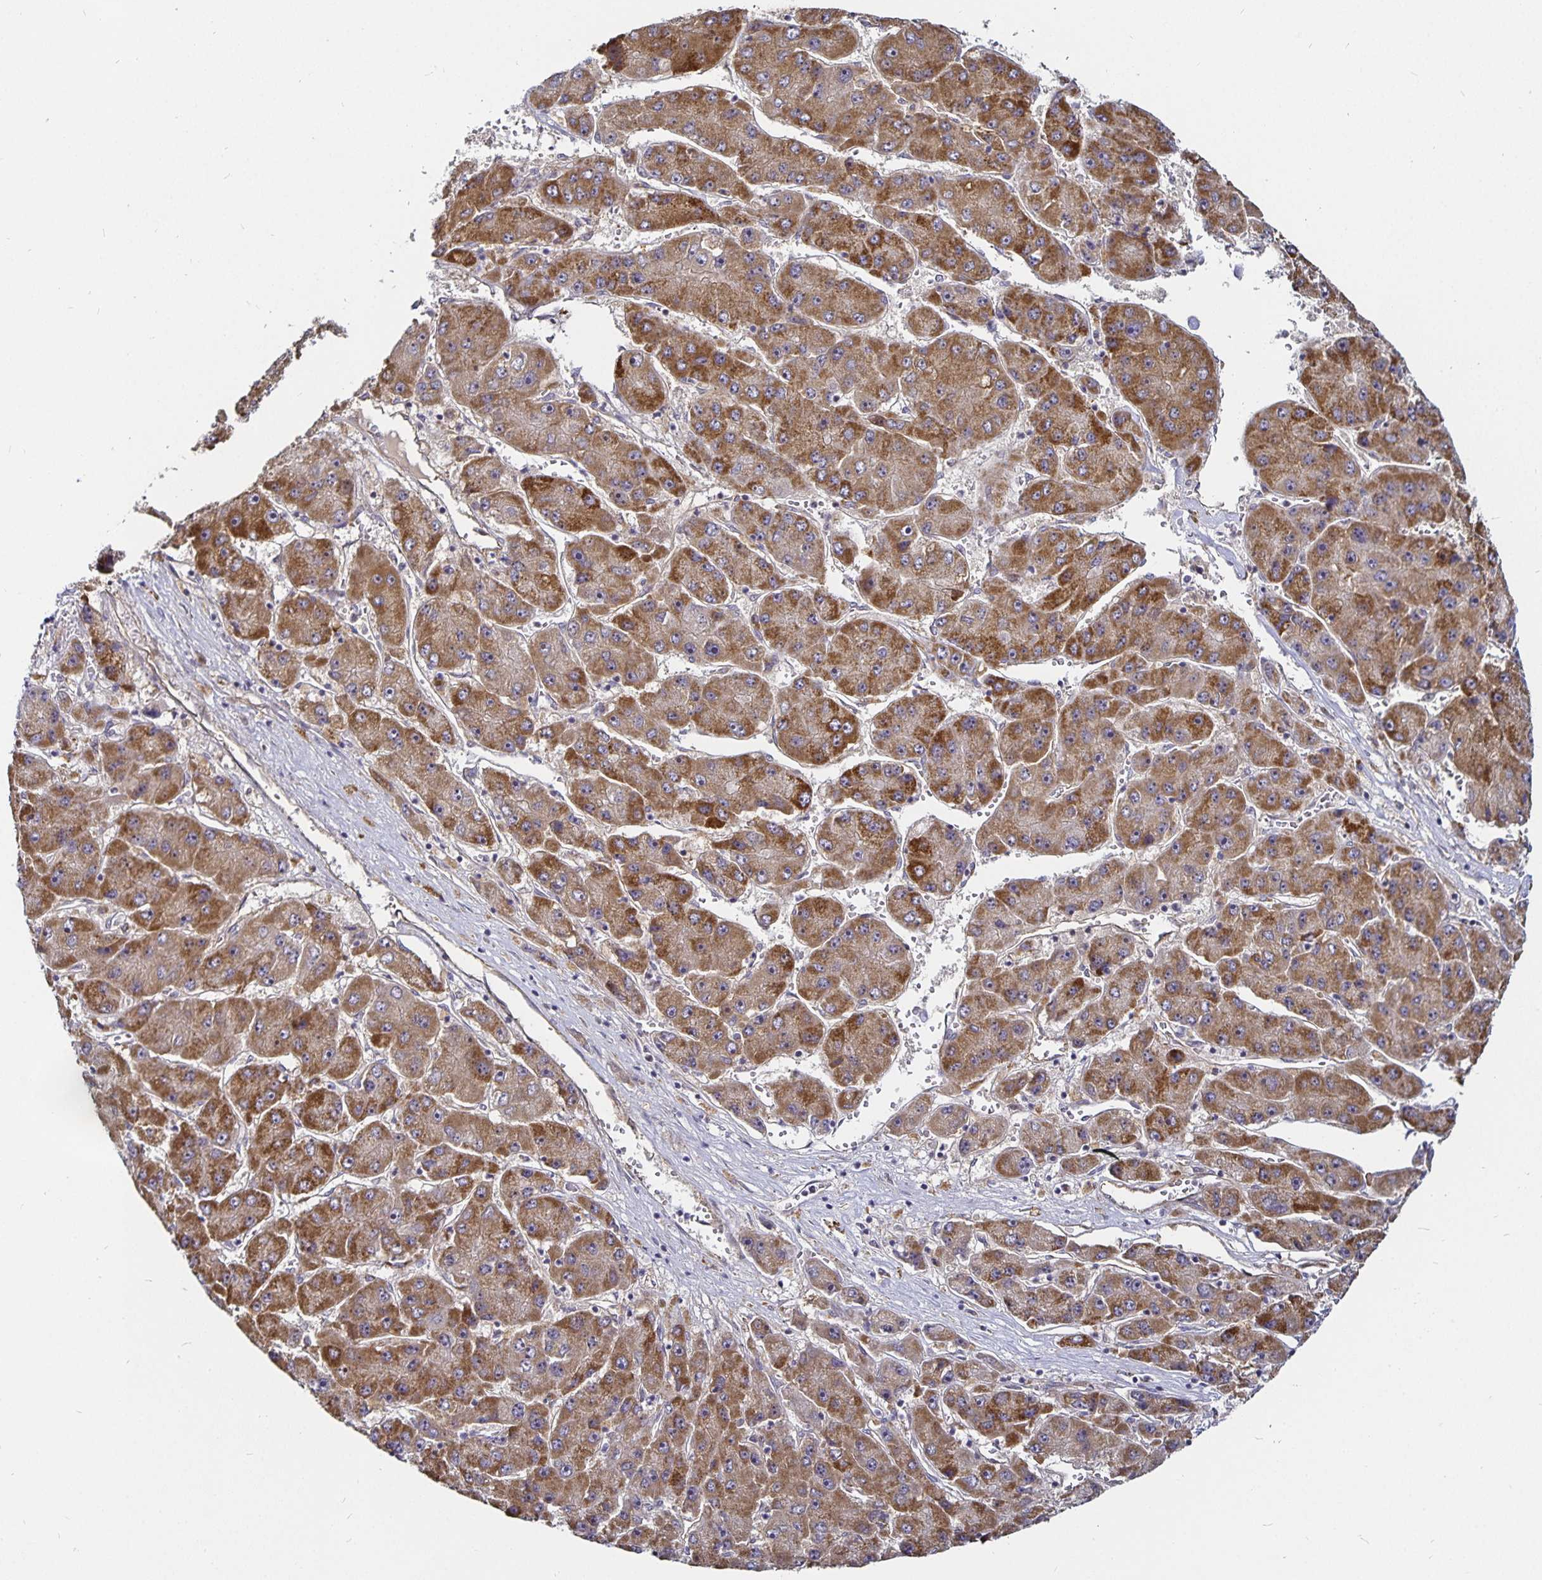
{"staining": {"intensity": "moderate", "quantity": ">75%", "location": "cytoplasmic/membranous"}, "tissue": "liver cancer", "cell_type": "Tumor cells", "image_type": "cancer", "snomed": [{"axis": "morphology", "description": "Carcinoma, Hepatocellular, NOS"}, {"axis": "topography", "description": "Liver"}], "caption": "Protein staining exhibits moderate cytoplasmic/membranous staining in about >75% of tumor cells in liver cancer. The staining was performed using DAB (3,3'-diaminobenzidine) to visualize the protein expression in brown, while the nuclei were stained in blue with hematoxylin (Magnification: 20x).", "gene": "CYP27A1", "patient": {"sex": "female", "age": 61}}